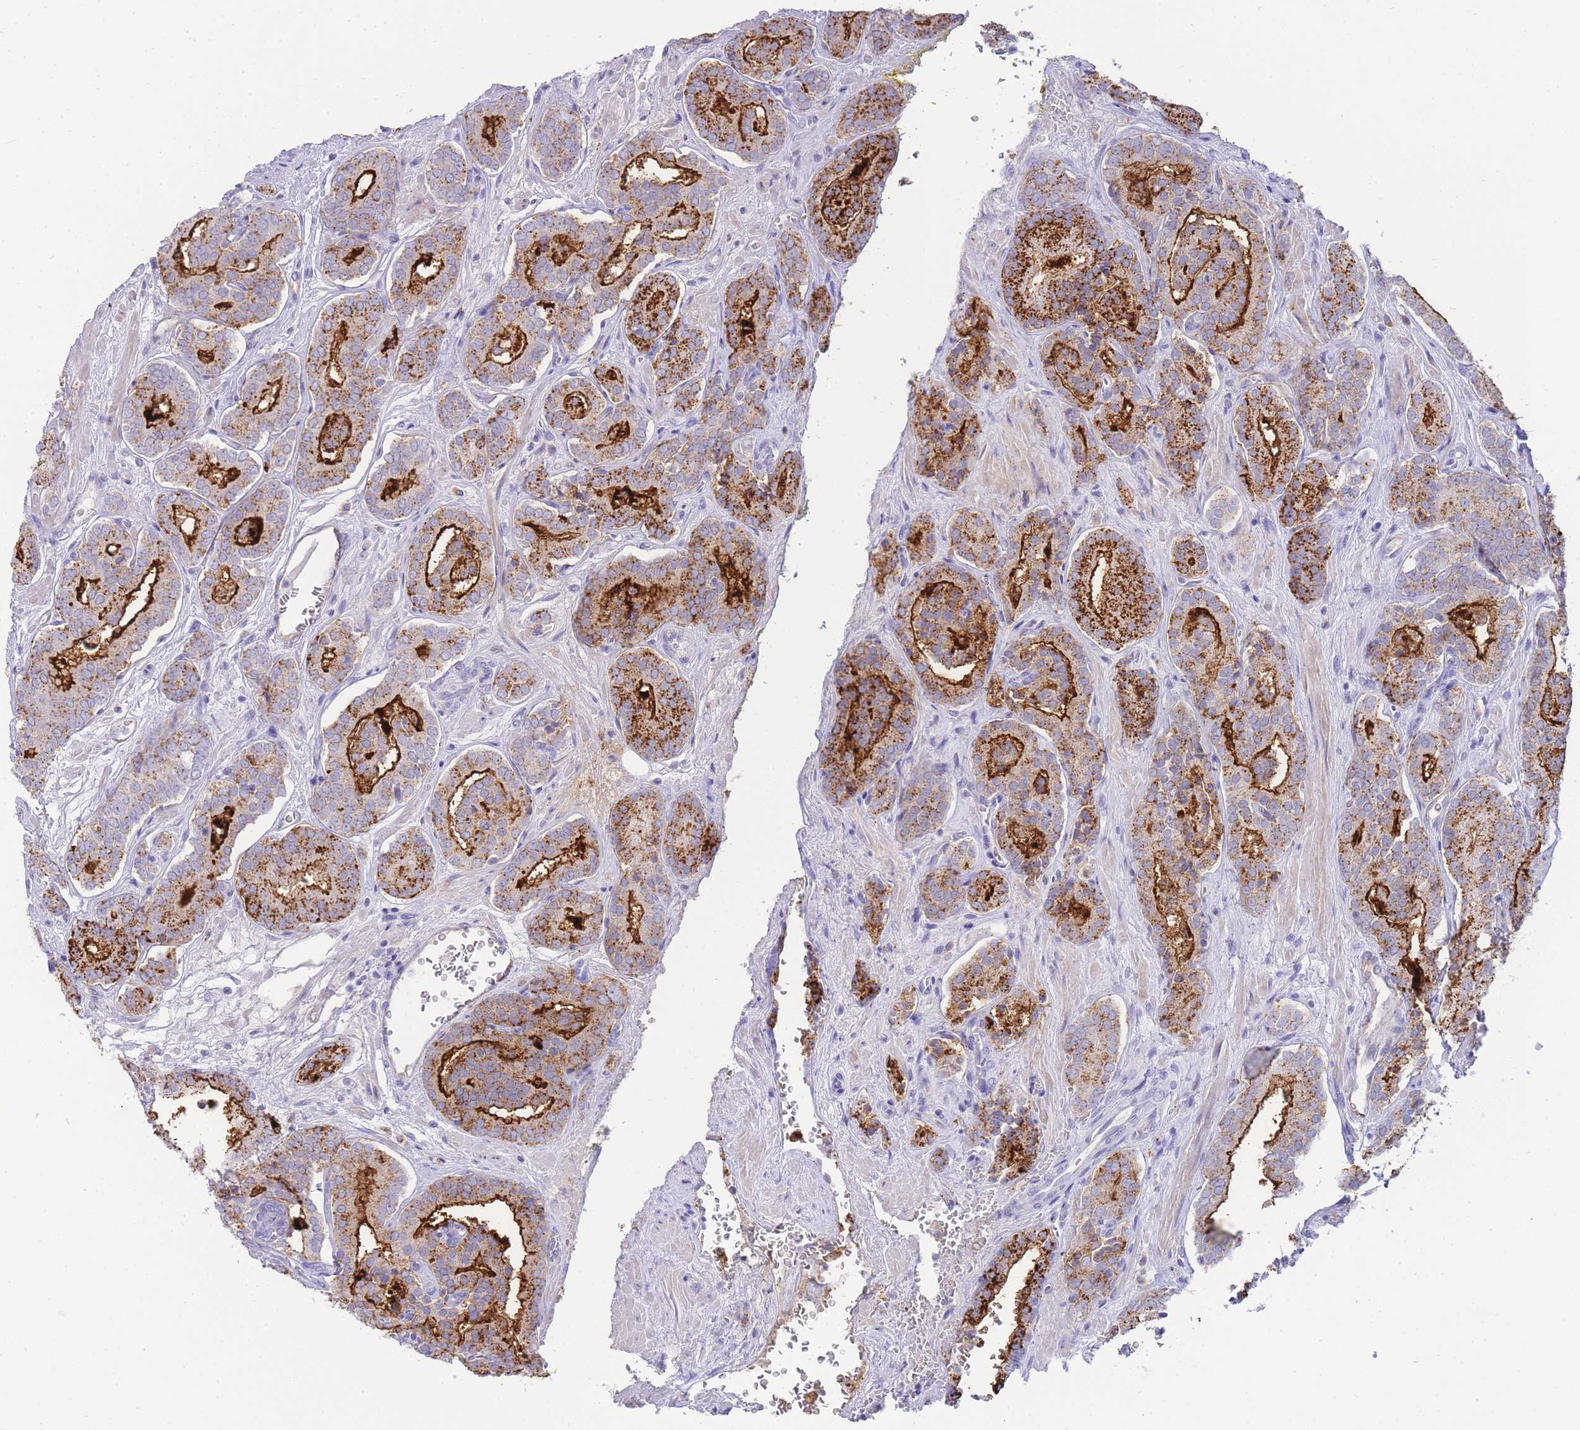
{"staining": {"intensity": "strong", "quantity": "25%-75%", "location": "cytoplasmic/membranous"}, "tissue": "prostate cancer", "cell_type": "Tumor cells", "image_type": "cancer", "snomed": [{"axis": "morphology", "description": "Adenocarcinoma, High grade"}, {"axis": "topography", "description": "Prostate"}], "caption": "Human prostate cancer stained for a protein (brown) exhibits strong cytoplasmic/membranous positive positivity in about 25%-75% of tumor cells.", "gene": "DPP4", "patient": {"sex": "male", "age": 66}}